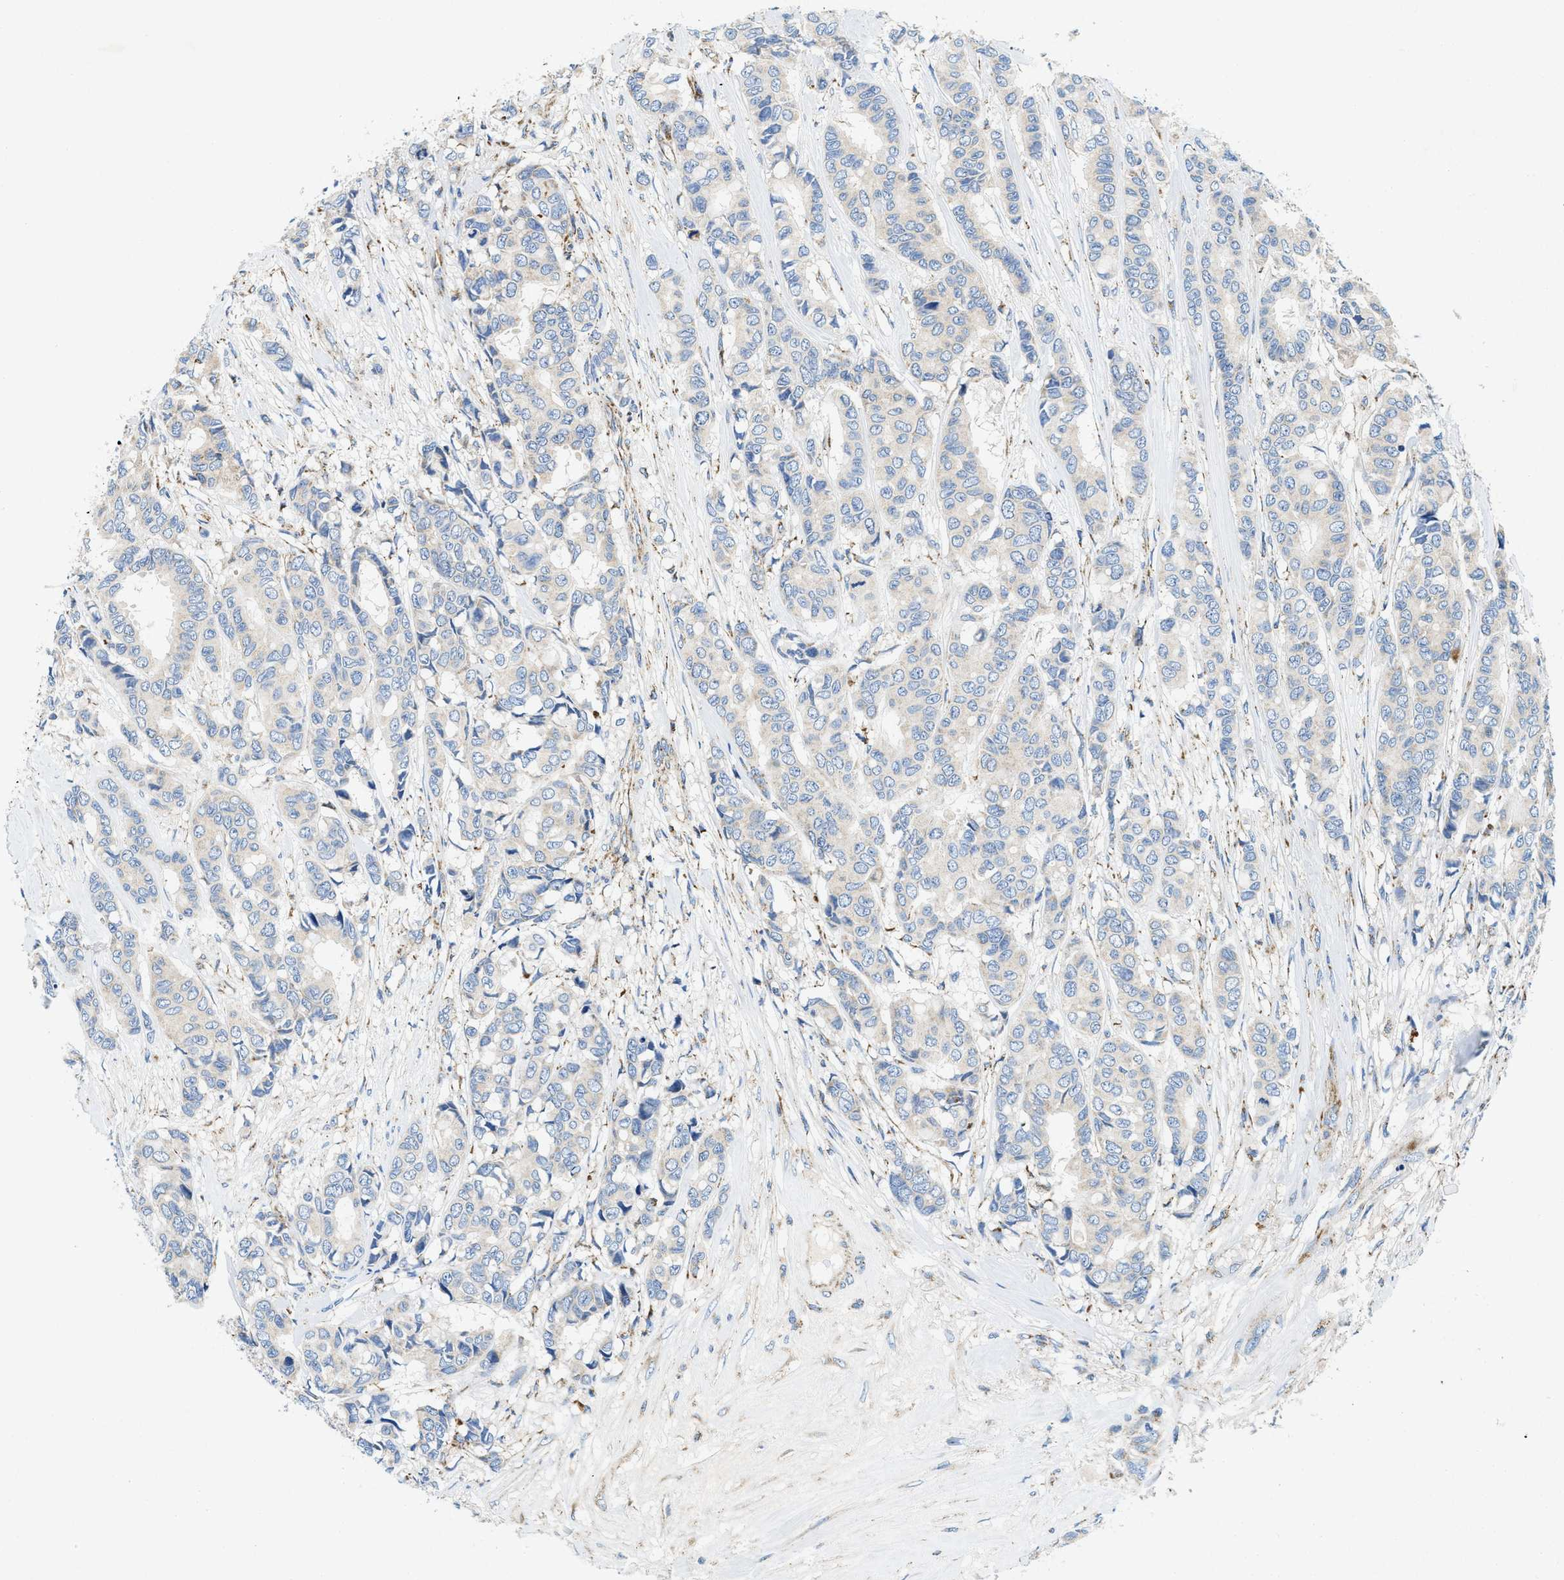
{"staining": {"intensity": "negative", "quantity": "none", "location": "none"}, "tissue": "breast cancer", "cell_type": "Tumor cells", "image_type": "cancer", "snomed": [{"axis": "morphology", "description": "Duct carcinoma"}, {"axis": "topography", "description": "Breast"}], "caption": "Breast cancer stained for a protein using IHC reveals no positivity tumor cells.", "gene": "SAMD4B", "patient": {"sex": "female", "age": 87}}